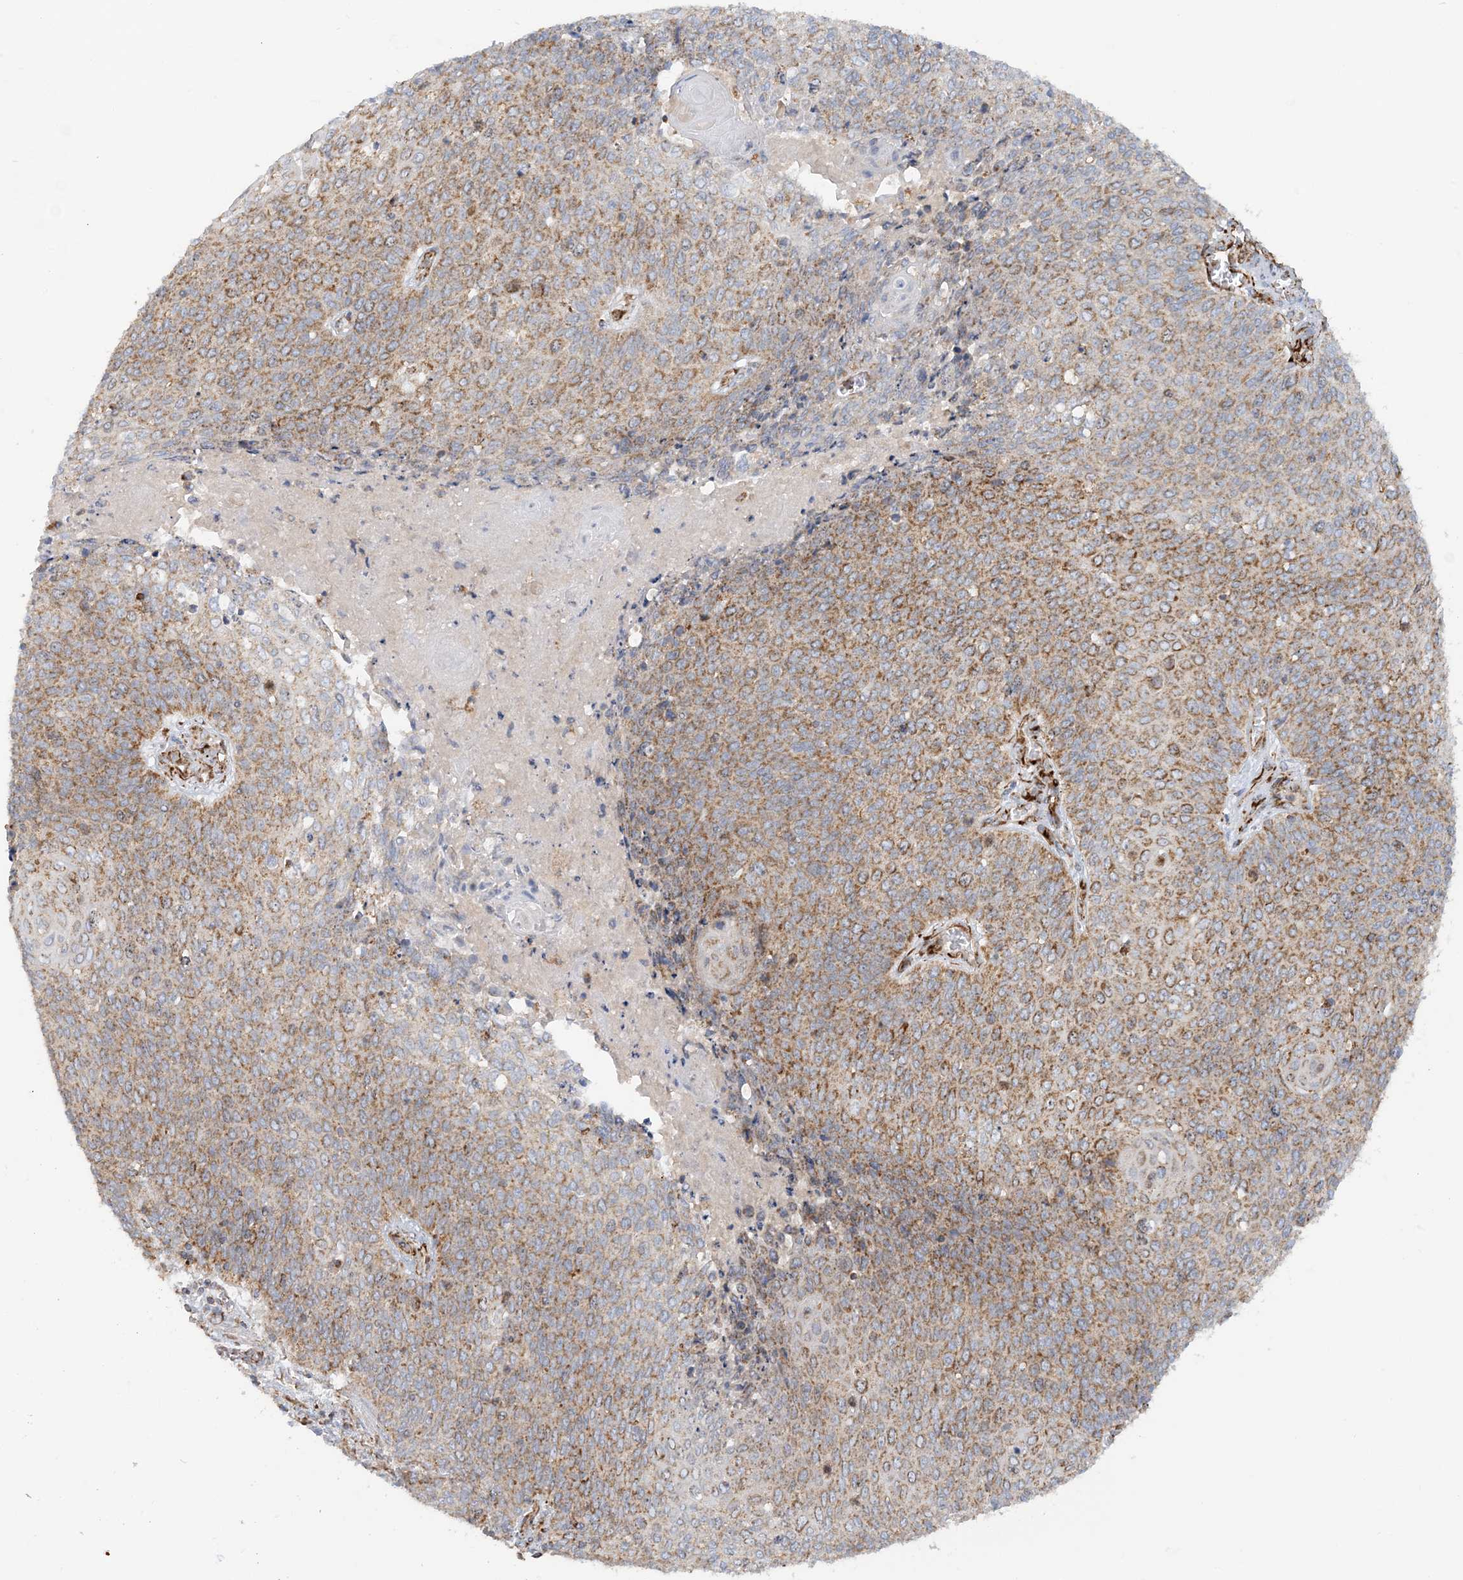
{"staining": {"intensity": "moderate", "quantity": ">75%", "location": "cytoplasmic/membranous"}, "tissue": "cervical cancer", "cell_type": "Tumor cells", "image_type": "cancer", "snomed": [{"axis": "morphology", "description": "Squamous cell carcinoma, NOS"}, {"axis": "topography", "description": "Cervix"}], "caption": "Immunohistochemistry (IHC) of cervical cancer (squamous cell carcinoma) displays medium levels of moderate cytoplasmic/membranous staining in approximately >75% of tumor cells.", "gene": "COA3", "patient": {"sex": "female", "age": 39}}